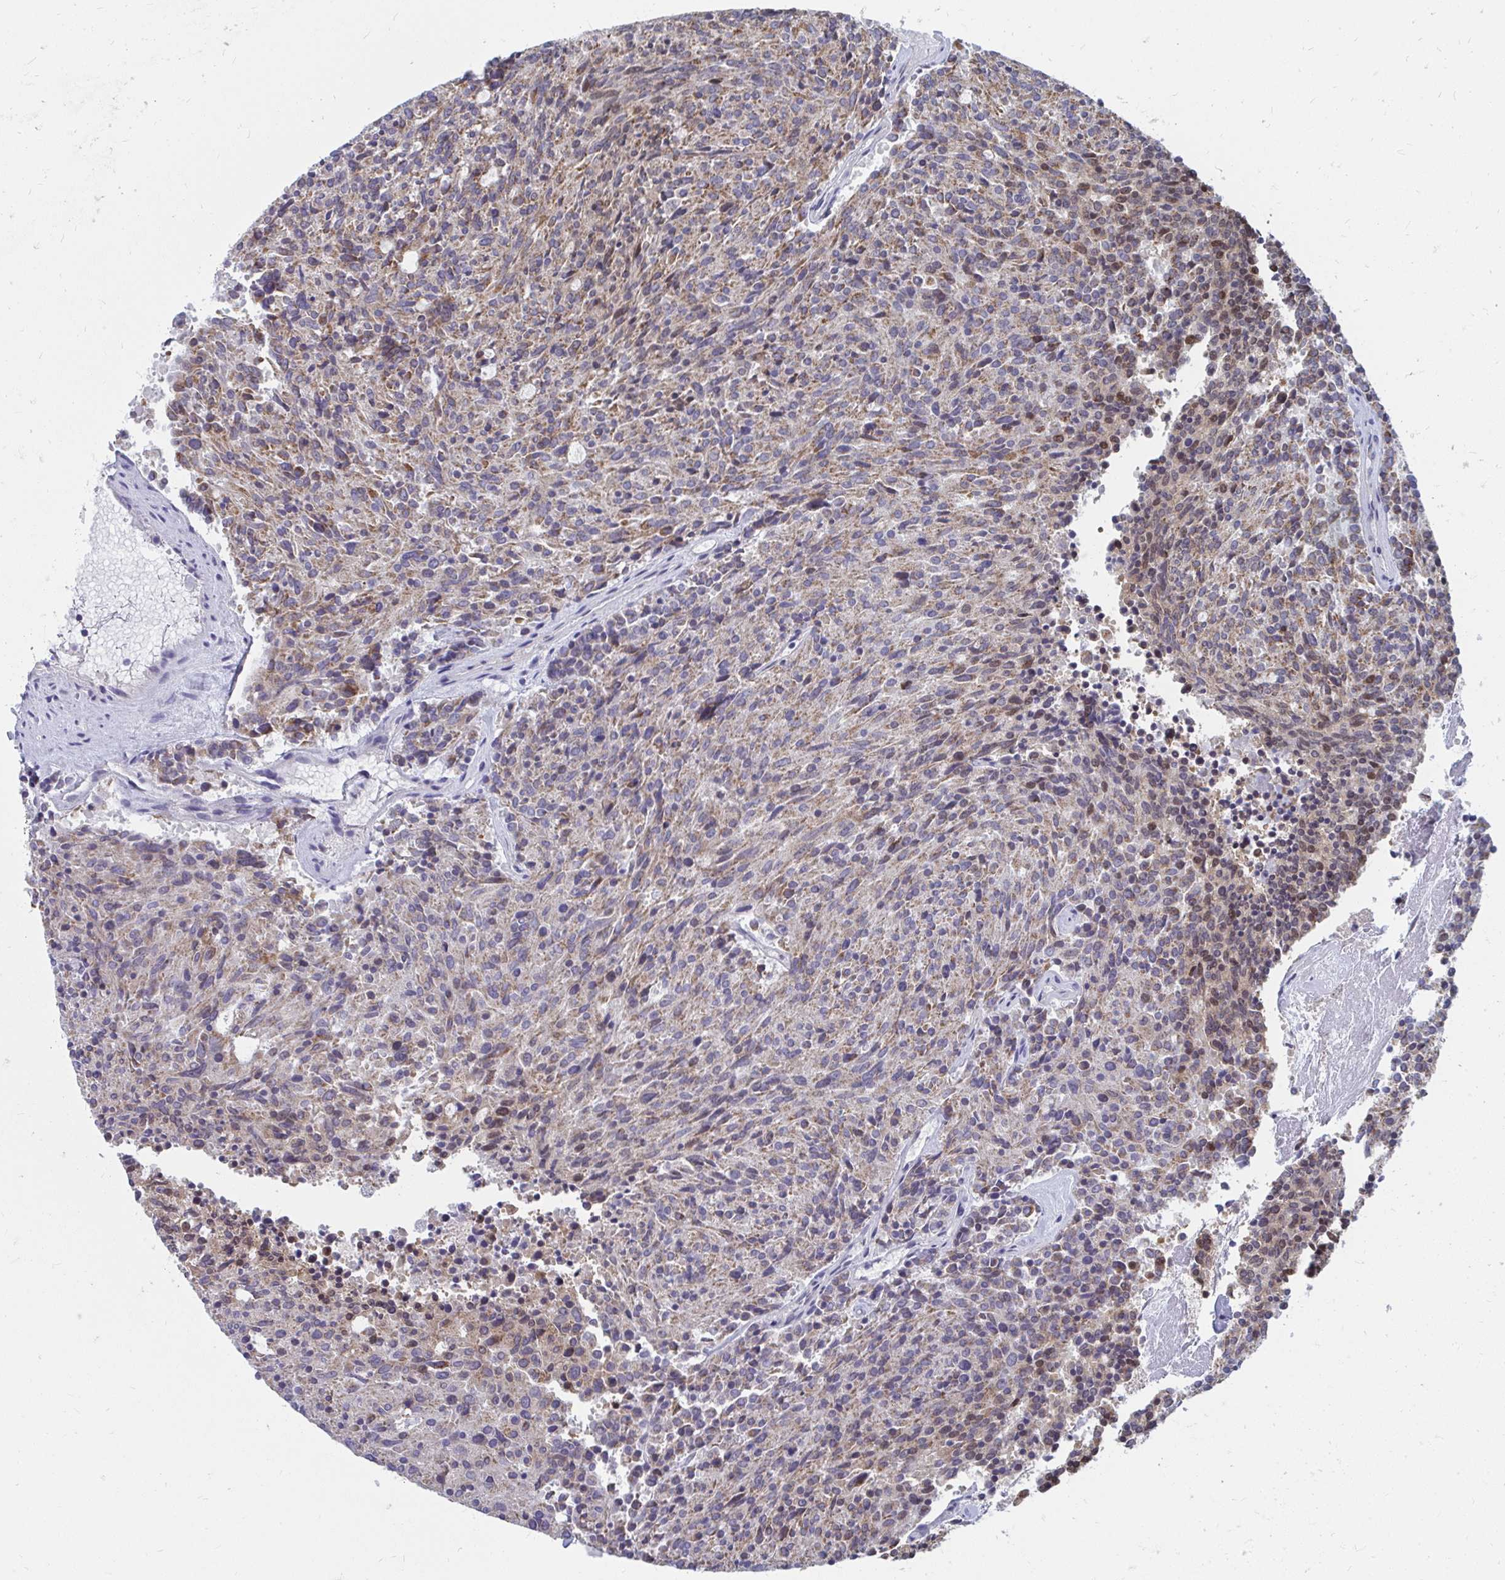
{"staining": {"intensity": "moderate", "quantity": ">75%", "location": "cytoplasmic/membranous"}, "tissue": "carcinoid", "cell_type": "Tumor cells", "image_type": "cancer", "snomed": [{"axis": "morphology", "description": "Carcinoid, malignant, NOS"}, {"axis": "topography", "description": "Pancreas"}], "caption": "Immunohistochemistry (IHC) of human malignant carcinoid exhibits medium levels of moderate cytoplasmic/membranous staining in approximately >75% of tumor cells. The staining was performed using DAB (3,3'-diaminobenzidine) to visualize the protein expression in brown, while the nuclei were stained in blue with hematoxylin (Magnification: 20x).", "gene": "PABIR3", "patient": {"sex": "female", "age": 54}}